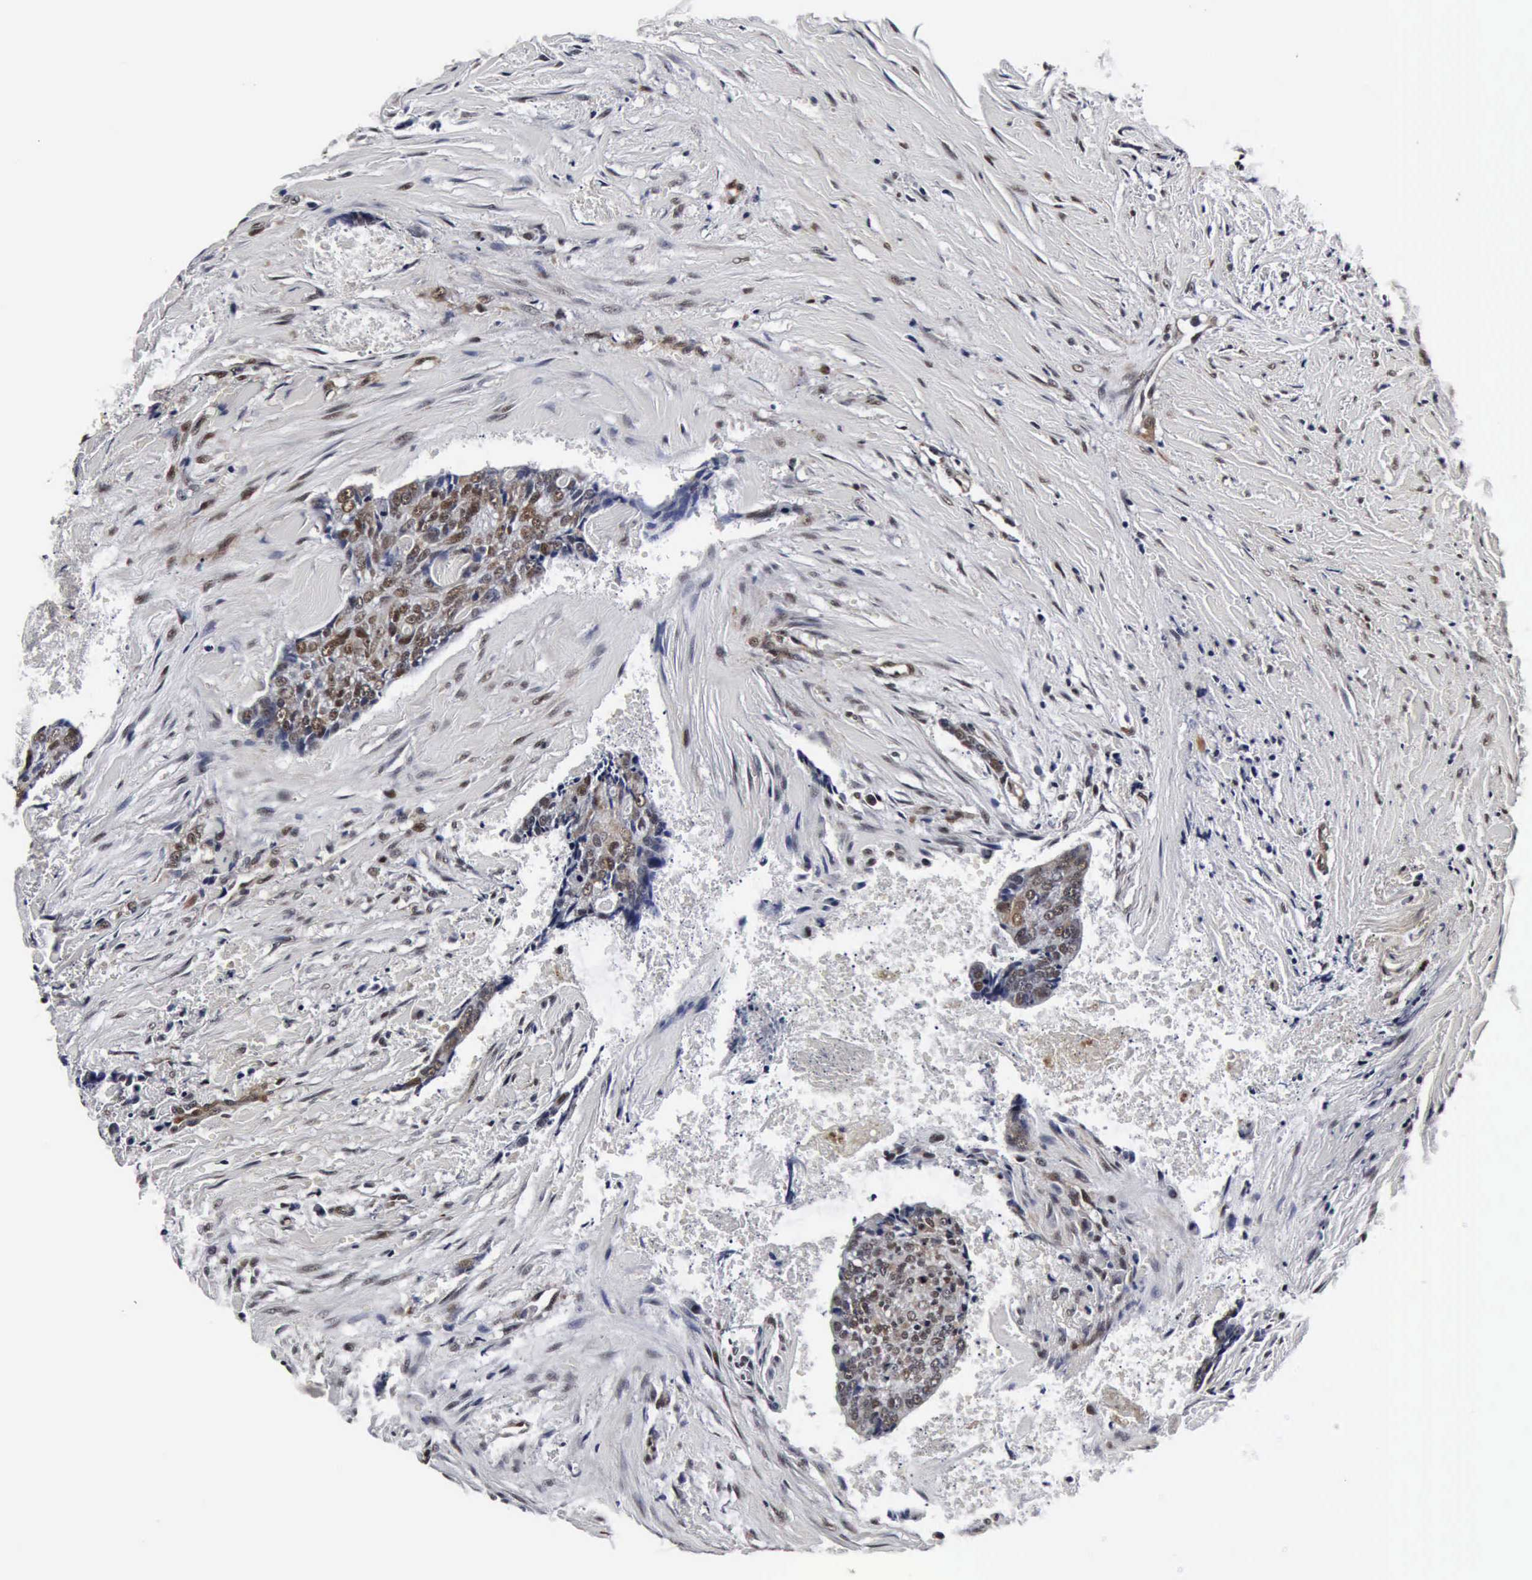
{"staining": {"intensity": "weak", "quantity": ">75%", "location": "cytoplasmic/membranous,nuclear"}, "tissue": "head and neck cancer", "cell_type": "Tumor cells", "image_type": "cancer", "snomed": [{"axis": "morphology", "description": "Squamous cell carcinoma, NOS"}, {"axis": "topography", "description": "Salivary gland"}, {"axis": "topography", "description": "Head-Neck"}], "caption": "IHC of human head and neck squamous cell carcinoma displays low levels of weak cytoplasmic/membranous and nuclear expression in about >75% of tumor cells. Immunohistochemistry stains the protein in brown and the nuclei are stained blue.", "gene": "UBC", "patient": {"sex": "male", "age": 70}}